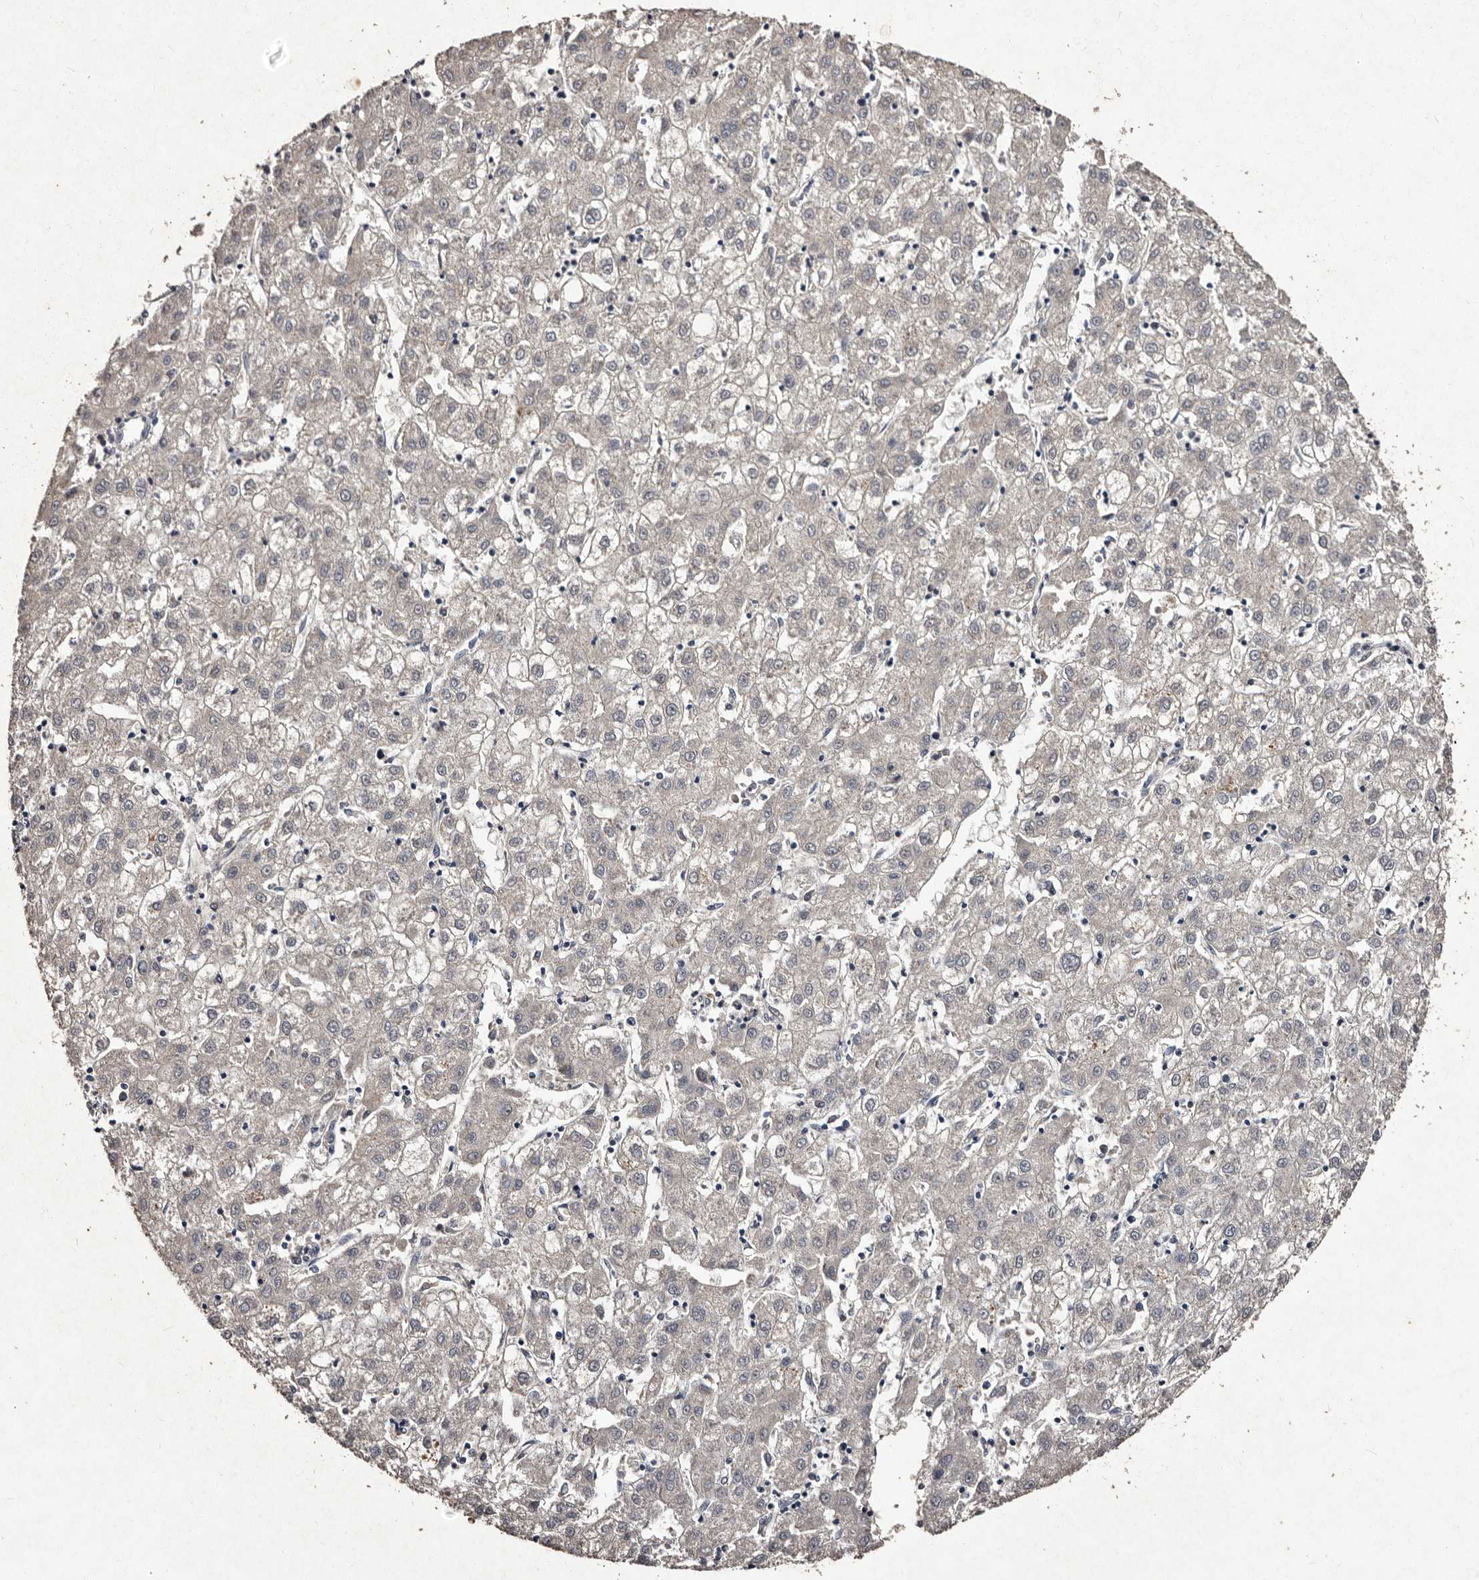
{"staining": {"intensity": "negative", "quantity": "none", "location": "none"}, "tissue": "liver cancer", "cell_type": "Tumor cells", "image_type": "cancer", "snomed": [{"axis": "morphology", "description": "Carcinoma, Hepatocellular, NOS"}, {"axis": "topography", "description": "Liver"}], "caption": "Image shows no protein expression in tumor cells of hepatocellular carcinoma (liver) tissue.", "gene": "TFB1M", "patient": {"sex": "male", "age": 72}}